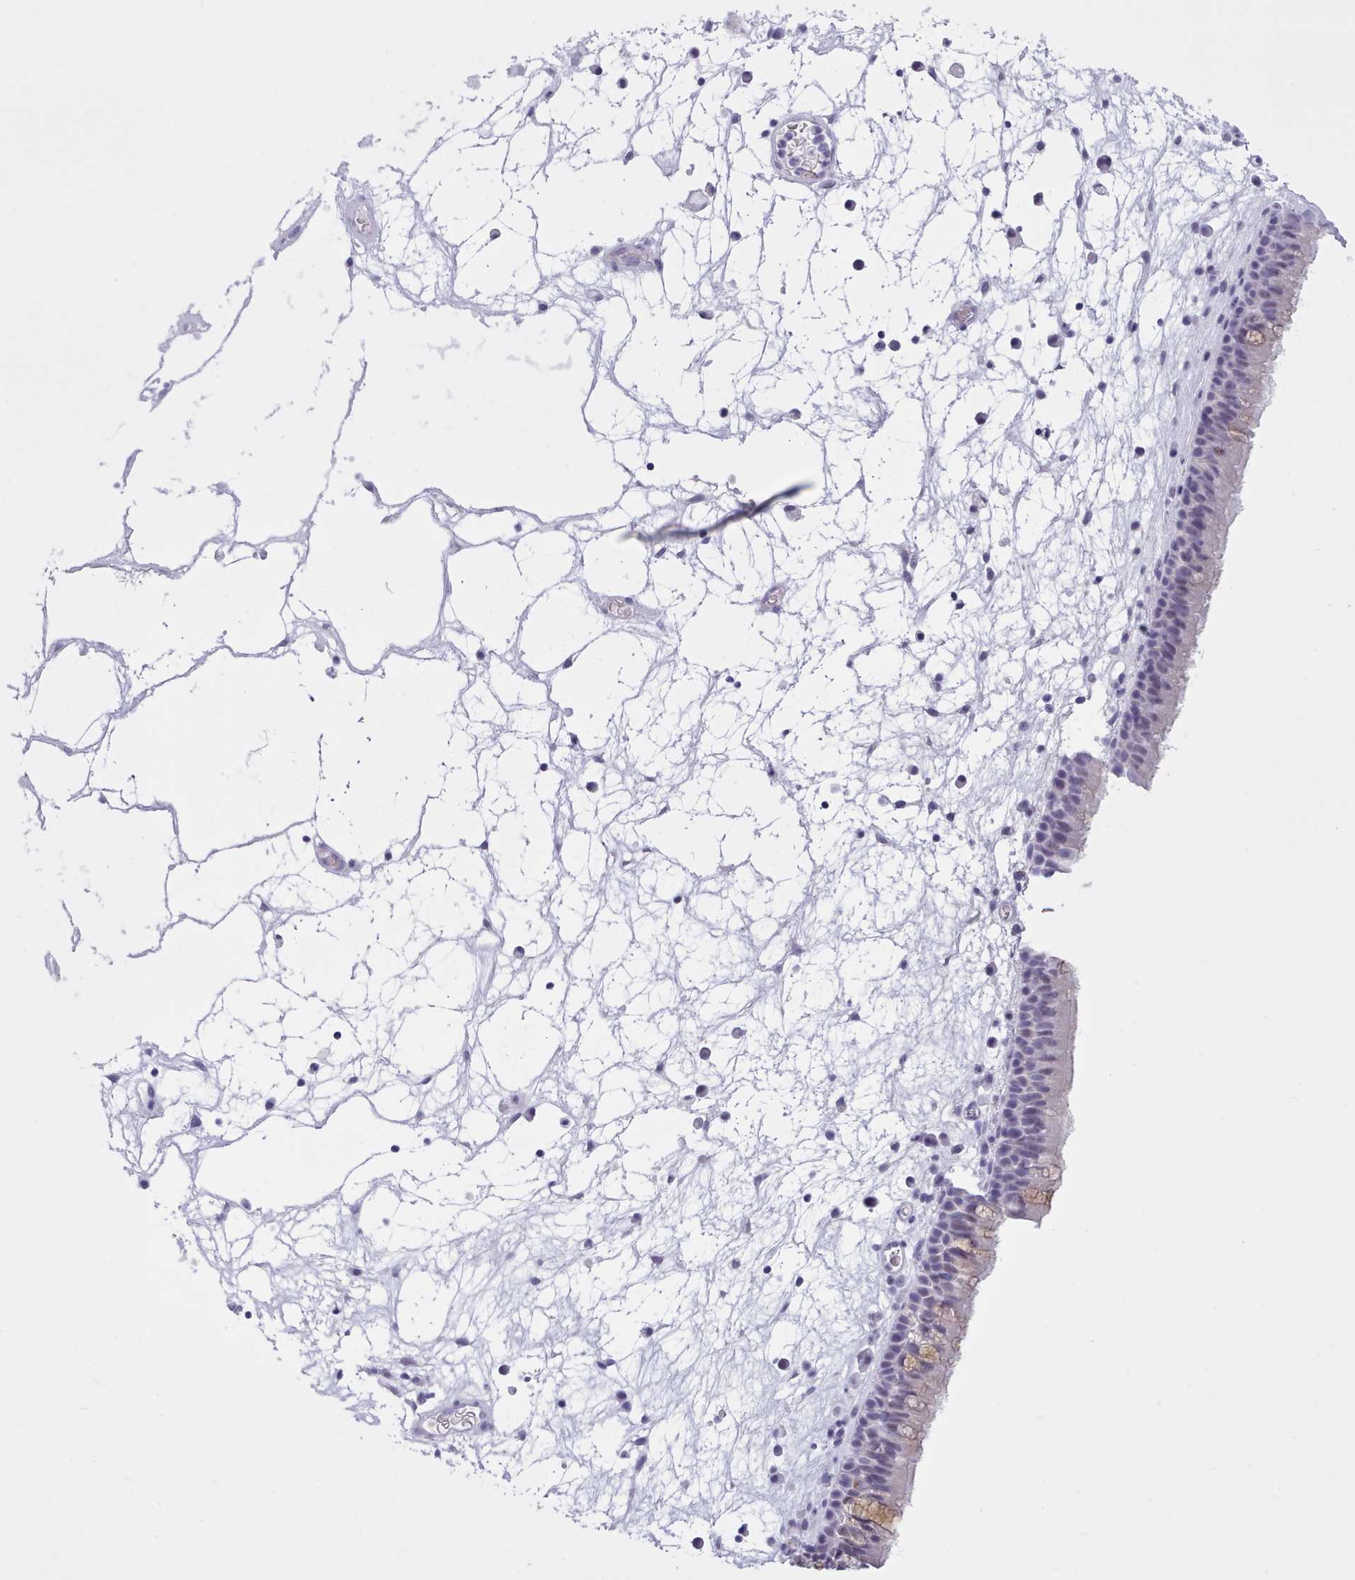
{"staining": {"intensity": "weak", "quantity": "<25%", "location": "cytoplasmic/membranous"}, "tissue": "nasopharynx", "cell_type": "Respiratory epithelial cells", "image_type": "normal", "snomed": [{"axis": "morphology", "description": "Normal tissue, NOS"}, {"axis": "morphology", "description": "Inflammation, NOS"}, {"axis": "morphology", "description": "Malignant melanoma, Metastatic site"}, {"axis": "topography", "description": "Nasopharynx"}], "caption": "Immunohistochemistry micrograph of benign nasopharynx: nasopharynx stained with DAB (3,3'-diaminobenzidine) demonstrates no significant protein expression in respiratory epithelial cells. The staining was performed using DAB to visualize the protein expression in brown, while the nuclei were stained in blue with hematoxylin (Magnification: 20x).", "gene": "FBXO48", "patient": {"sex": "male", "age": 70}}